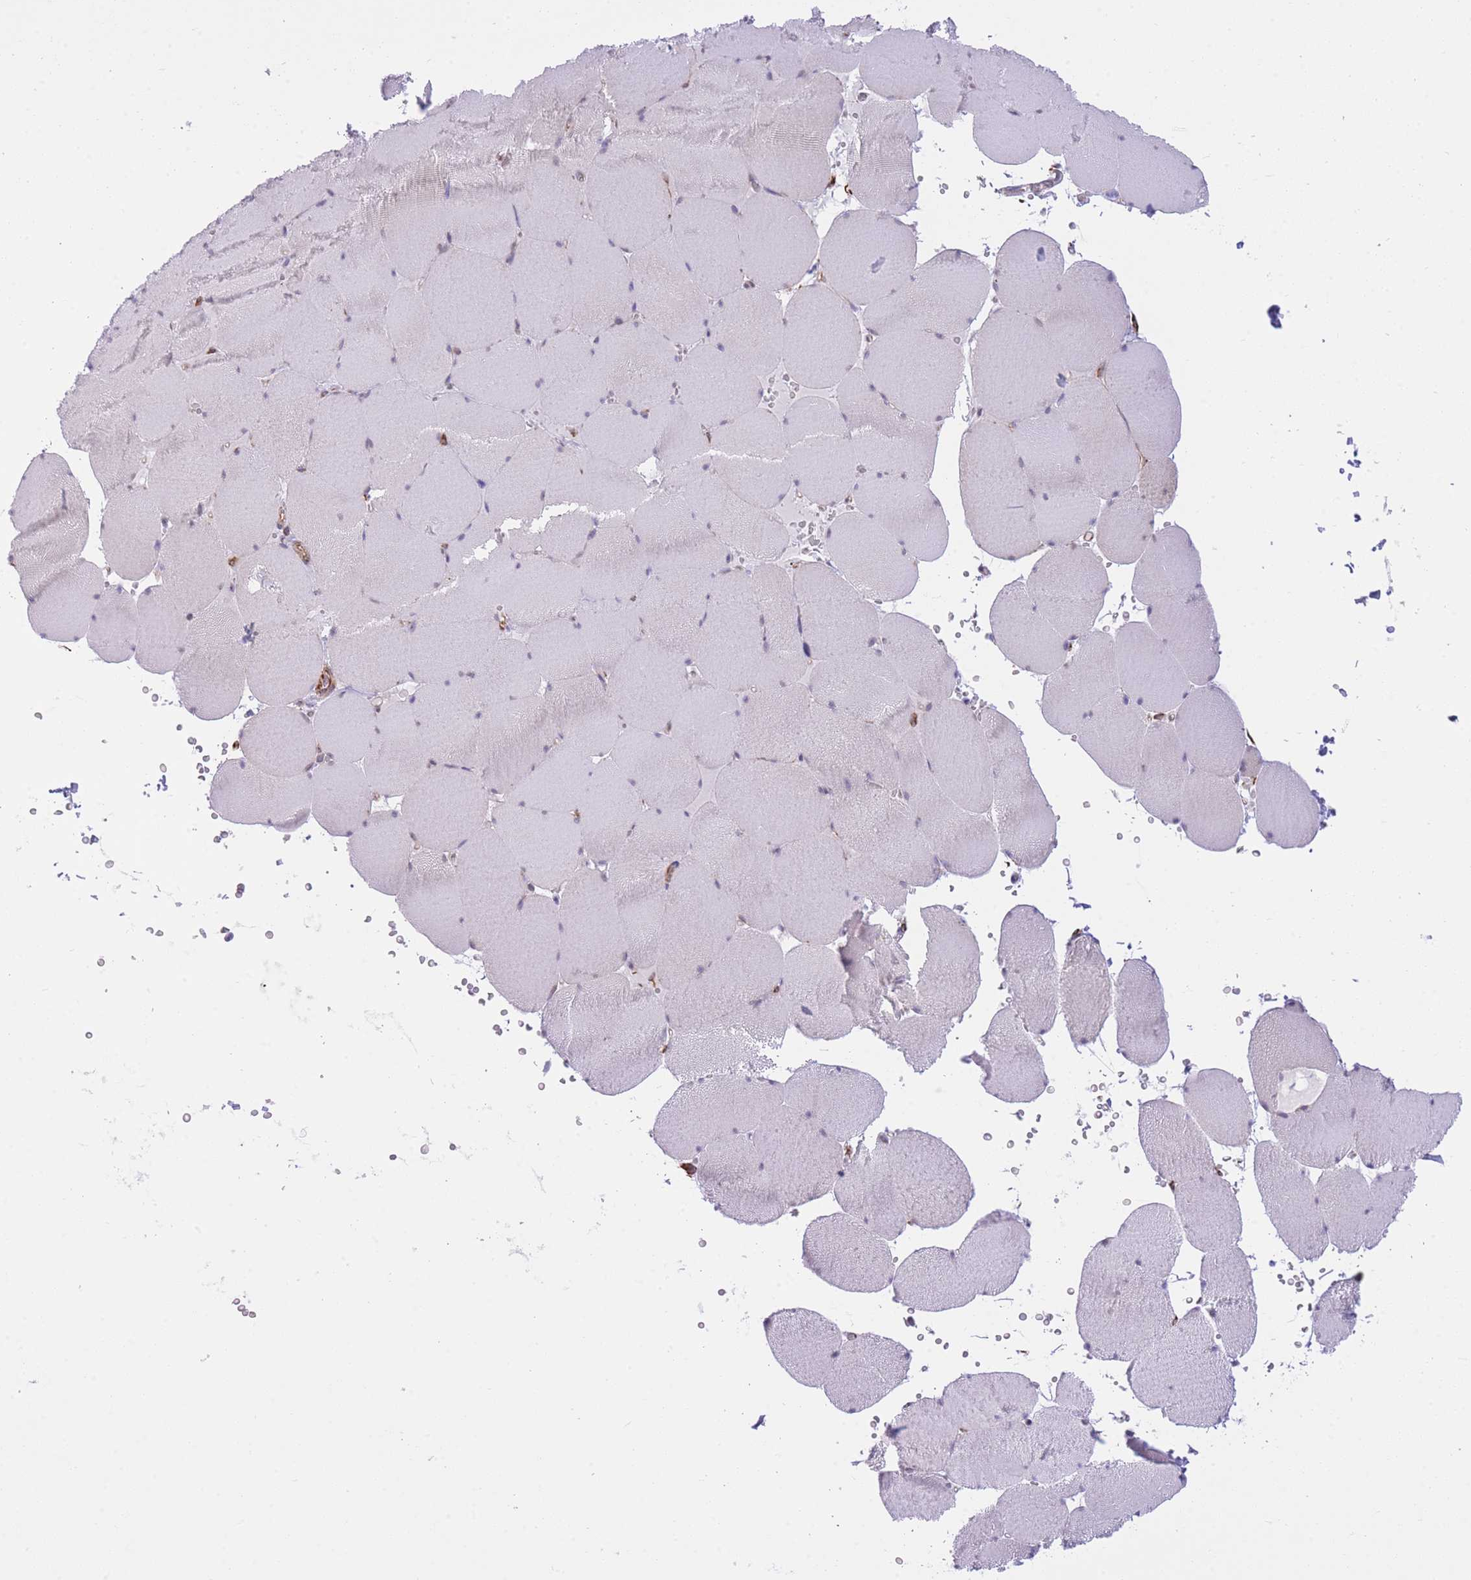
{"staining": {"intensity": "negative", "quantity": "none", "location": "none"}, "tissue": "skeletal muscle", "cell_type": "Myocytes", "image_type": "normal", "snomed": [{"axis": "morphology", "description": "Normal tissue, NOS"}, {"axis": "topography", "description": "Skeletal muscle"}, {"axis": "topography", "description": "Head-Neck"}], "caption": "Myocytes are negative for brown protein staining in unremarkable skeletal muscle. (Brightfield microscopy of DAB immunohistochemistry (IHC) at high magnification).", "gene": "PSG11", "patient": {"sex": "male", "age": 66}}